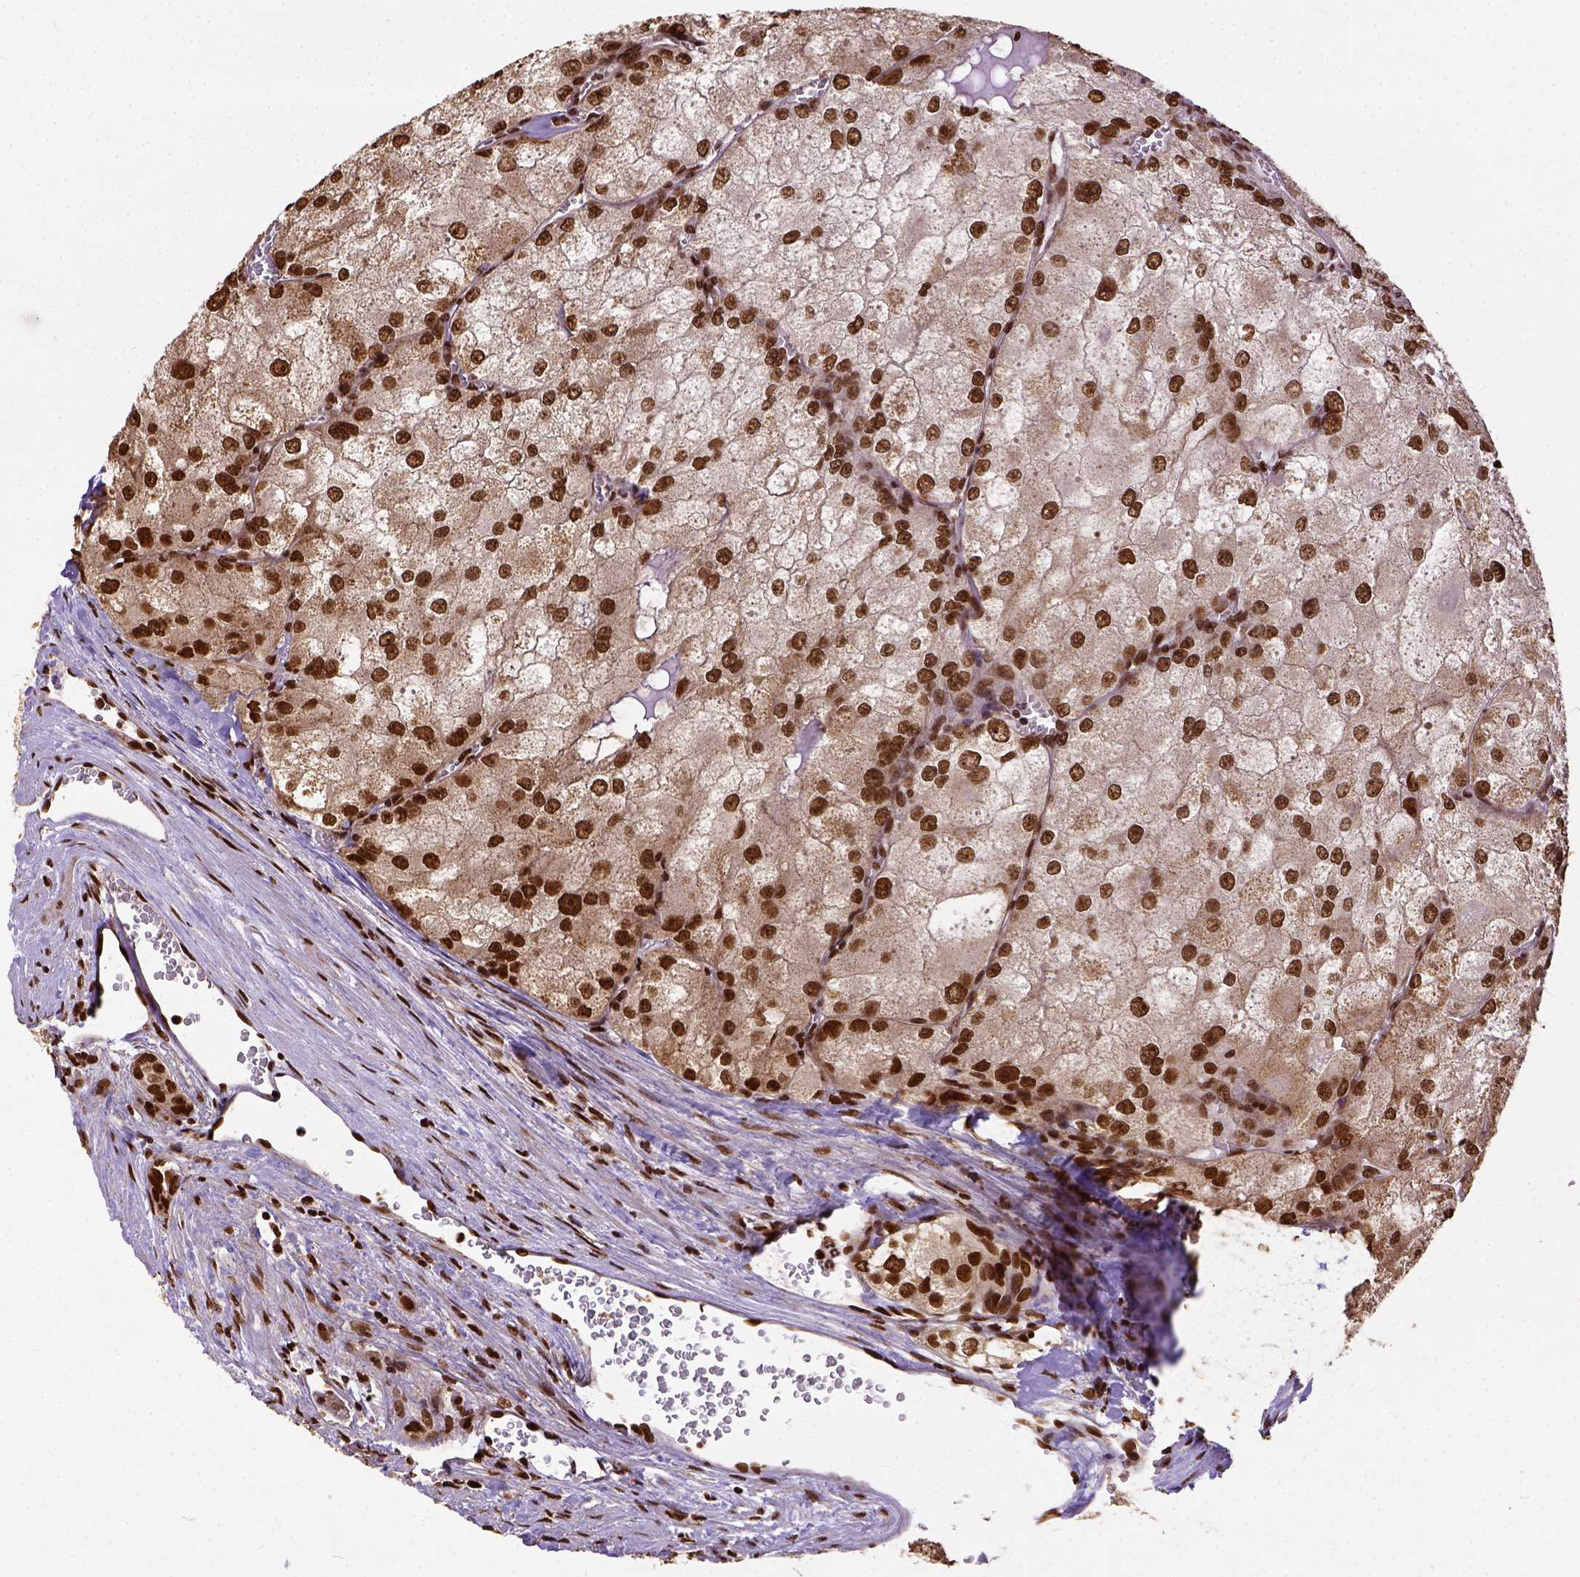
{"staining": {"intensity": "strong", "quantity": ">75%", "location": "nuclear"}, "tissue": "renal cancer", "cell_type": "Tumor cells", "image_type": "cancer", "snomed": [{"axis": "morphology", "description": "Adenocarcinoma, NOS"}, {"axis": "topography", "description": "Kidney"}], "caption": "A high amount of strong nuclear positivity is present in approximately >75% of tumor cells in adenocarcinoma (renal) tissue.", "gene": "NACC1", "patient": {"sex": "female", "age": 70}}